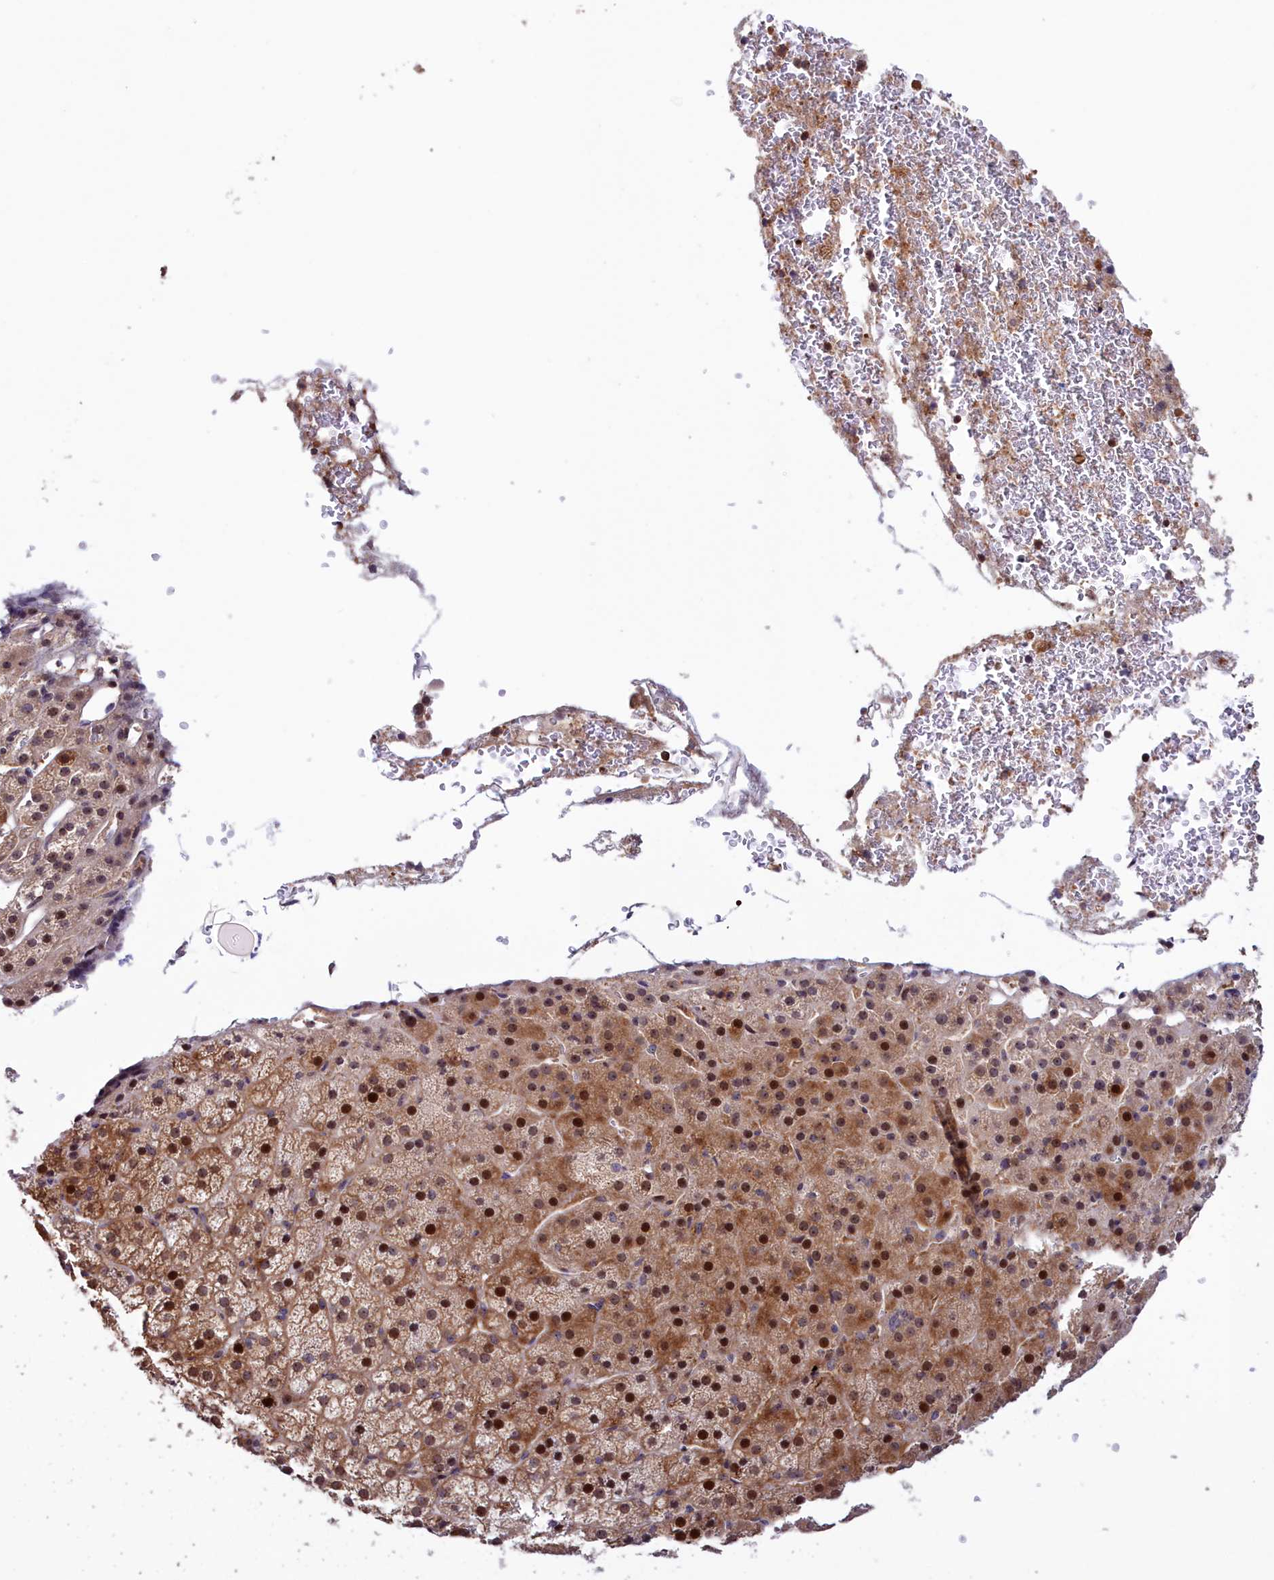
{"staining": {"intensity": "moderate", "quantity": ">75%", "location": "cytoplasmic/membranous,nuclear"}, "tissue": "adrenal gland", "cell_type": "Glandular cells", "image_type": "normal", "snomed": [{"axis": "morphology", "description": "Normal tissue, NOS"}, {"axis": "topography", "description": "Adrenal gland"}], "caption": "Adrenal gland was stained to show a protein in brown. There is medium levels of moderate cytoplasmic/membranous,nuclear expression in approximately >75% of glandular cells. Immunohistochemistry stains the protein of interest in brown and the nuclei are stained blue.", "gene": "NEURL4", "patient": {"sex": "female", "age": 57}}